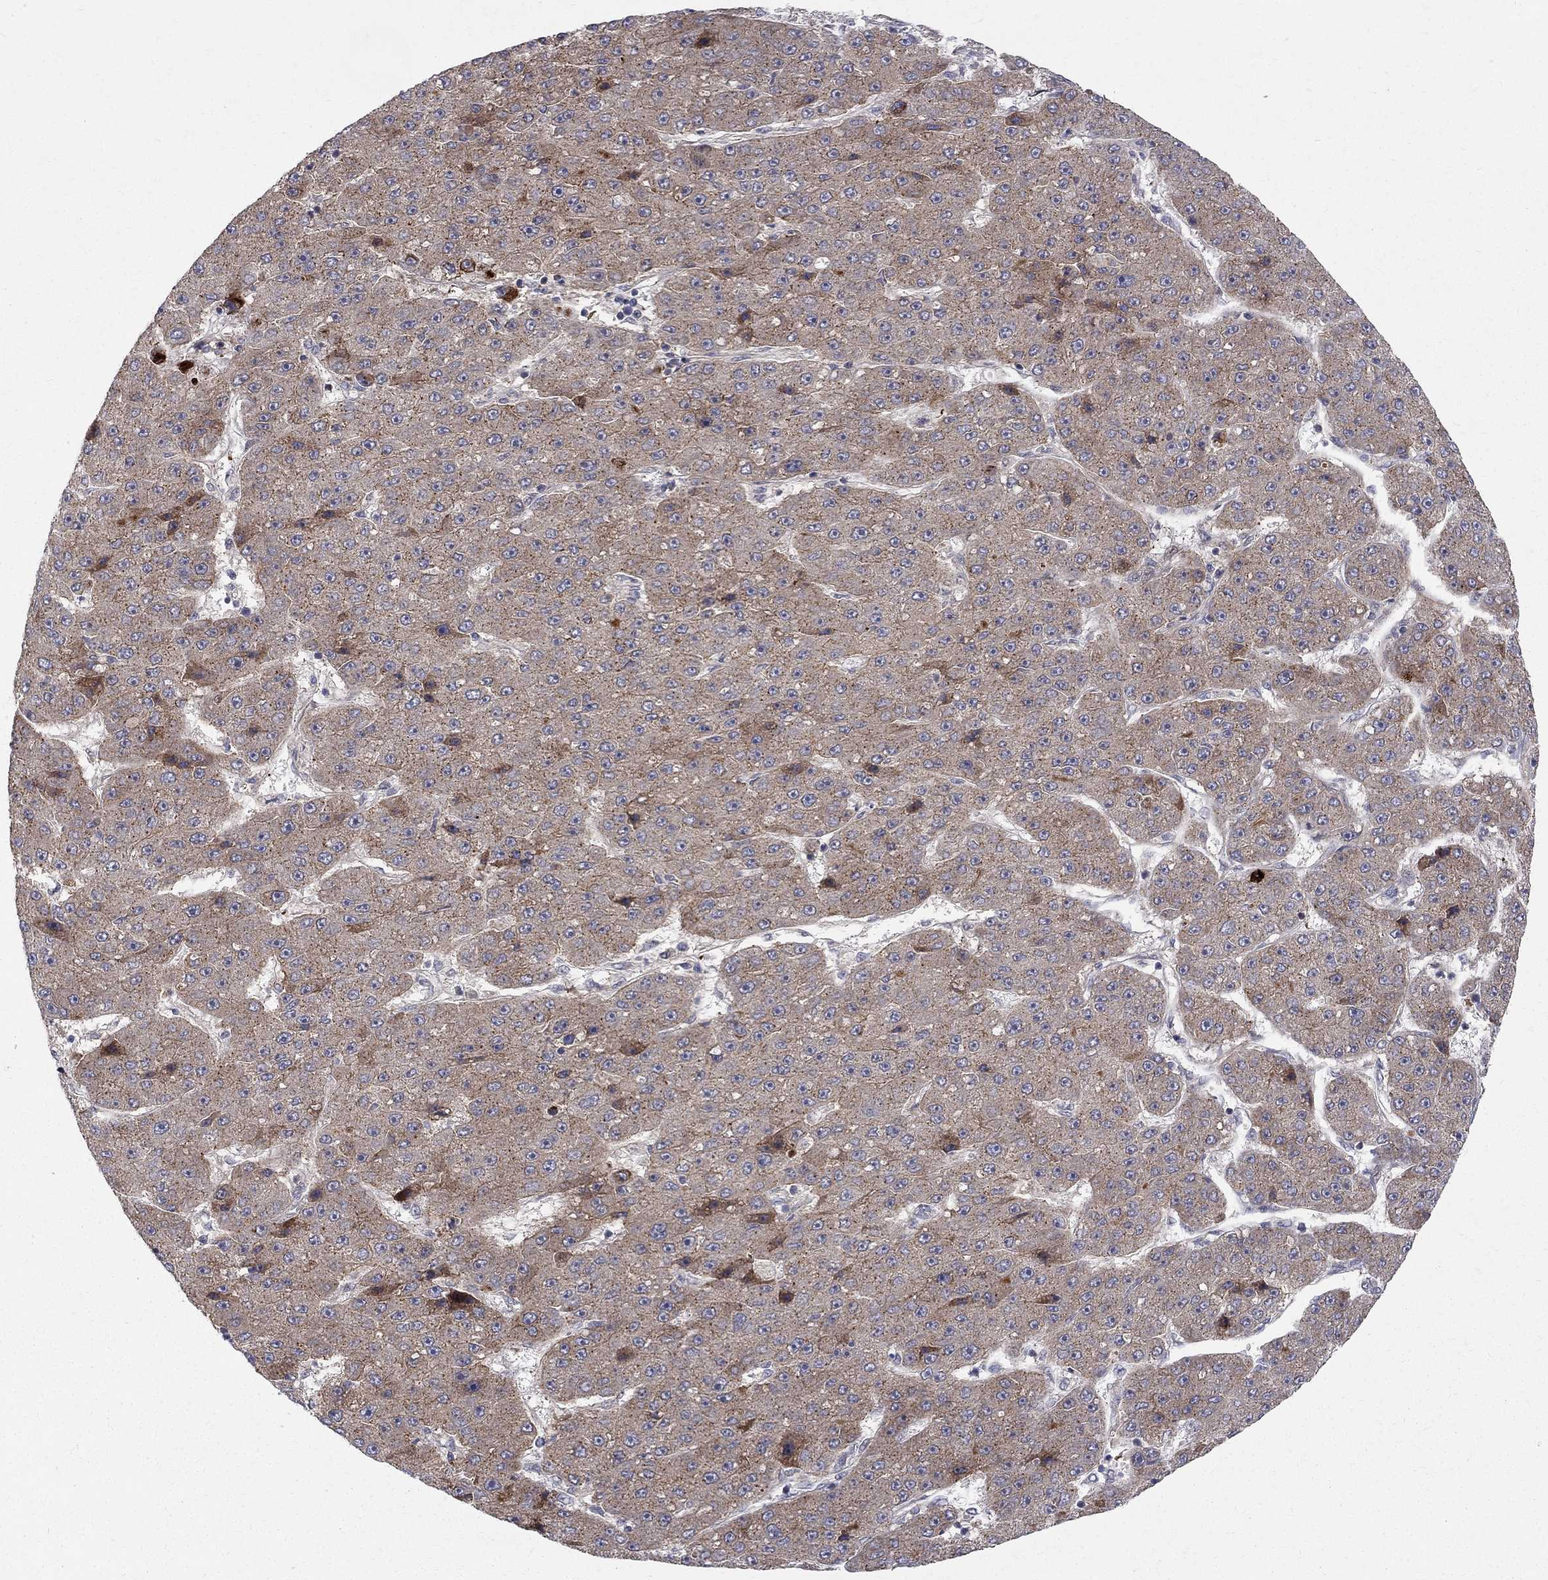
{"staining": {"intensity": "weak", "quantity": ">75%", "location": "cytoplasmic/membranous"}, "tissue": "liver cancer", "cell_type": "Tumor cells", "image_type": "cancer", "snomed": [{"axis": "morphology", "description": "Carcinoma, Hepatocellular, NOS"}, {"axis": "topography", "description": "Liver"}], "caption": "Liver hepatocellular carcinoma stained for a protein demonstrates weak cytoplasmic/membranous positivity in tumor cells. Immunohistochemistry (ihc) stains the protein of interest in brown and the nuclei are stained blue.", "gene": "WDR19", "patient": {"sex": "male", "age": 67}}